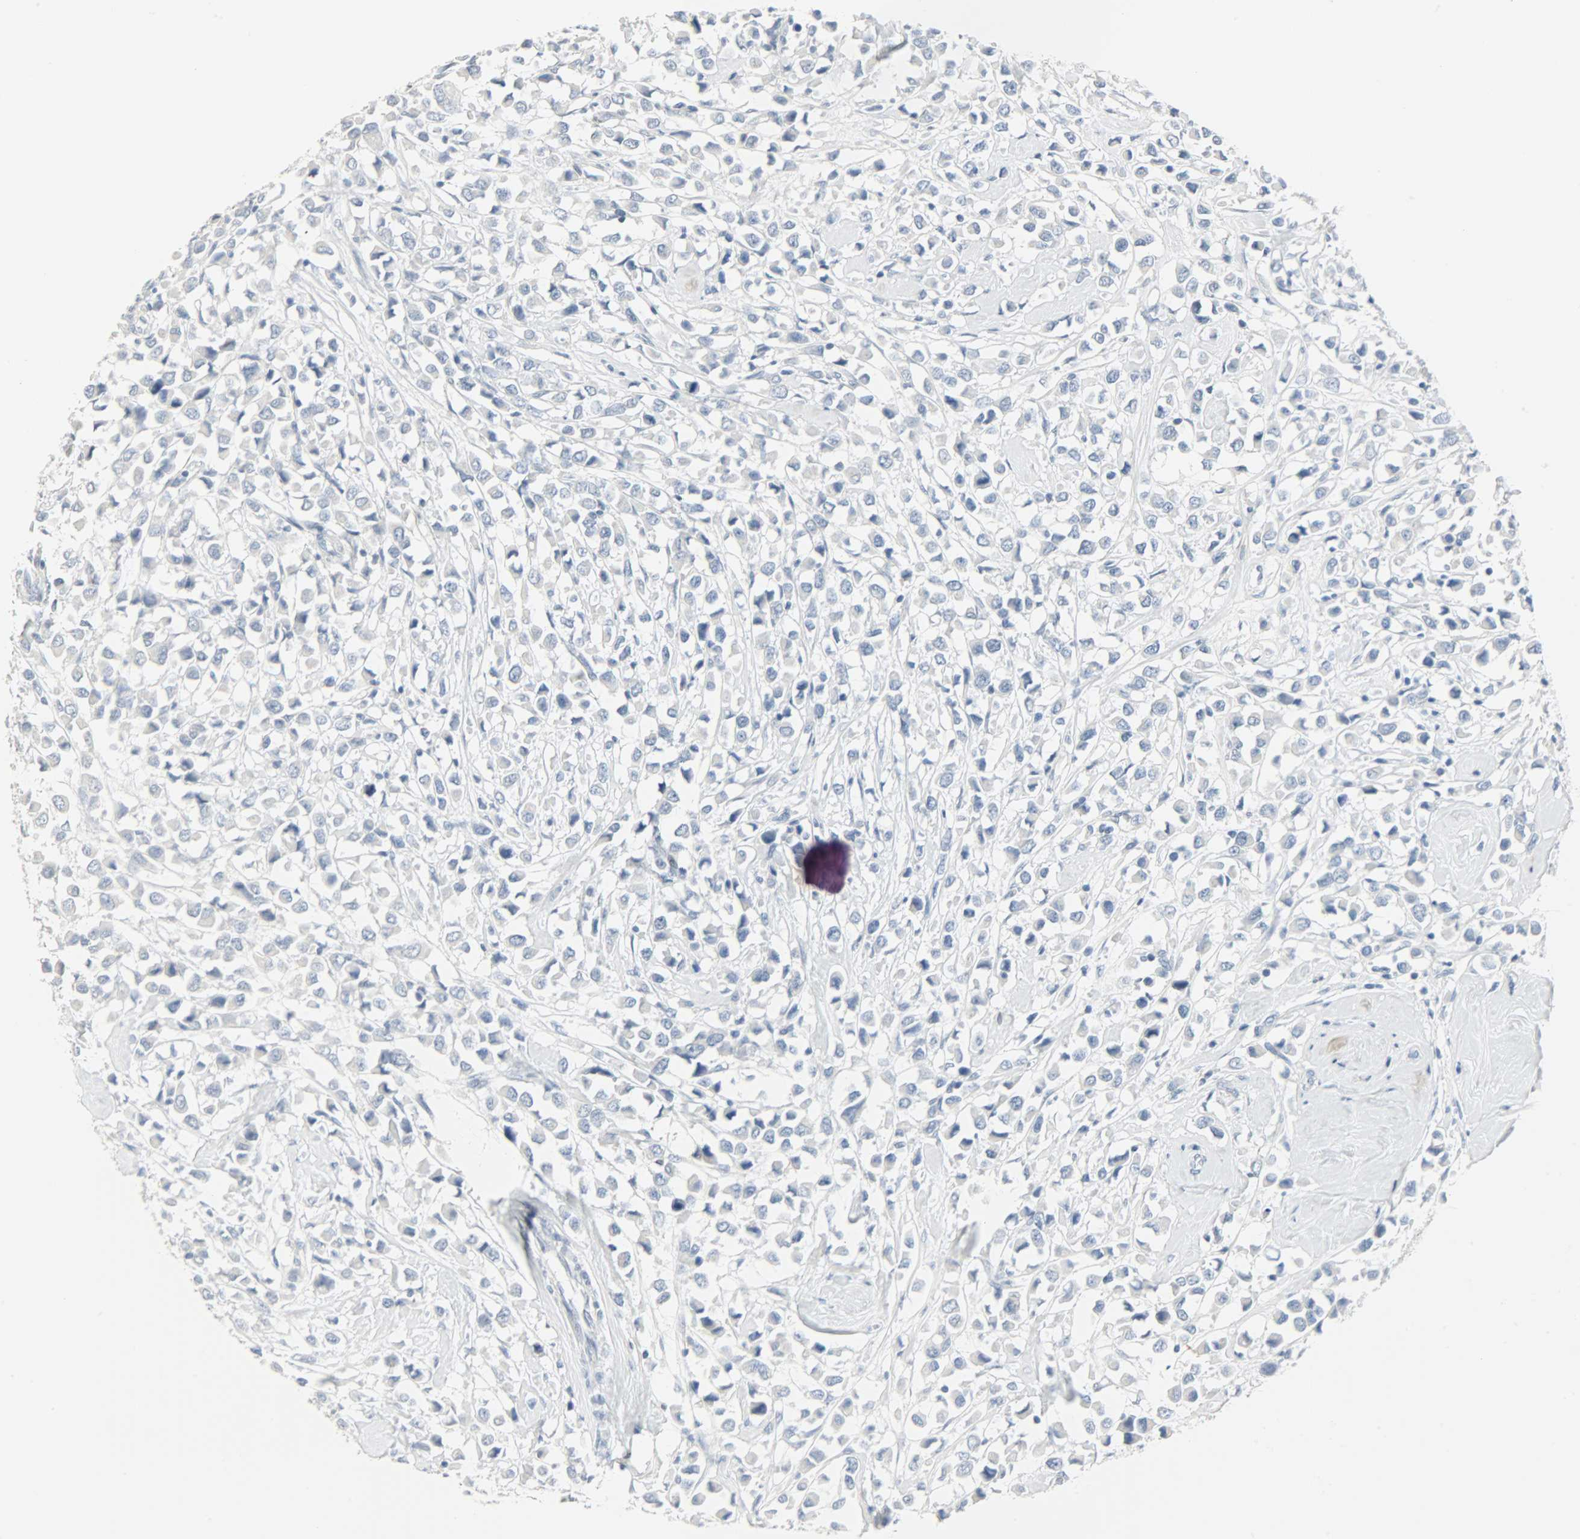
{"staining": {"intensity": "negative", "quantity": "none", "location": "none"}, "tissue": "breast cancer", "cell_type": "Tumor cells", "image_type": "cancer", "snomed": [{"axis": "morphology", "description": "Duct carcinoma"}, {"axis": "topography", "description": "Breast"}], "caption": "The image demonstrates no significant expression in tumor cells of breast intraductal carcinoma.", "gene": "KIT", "patient": {"sex": "female", "age": 61}}